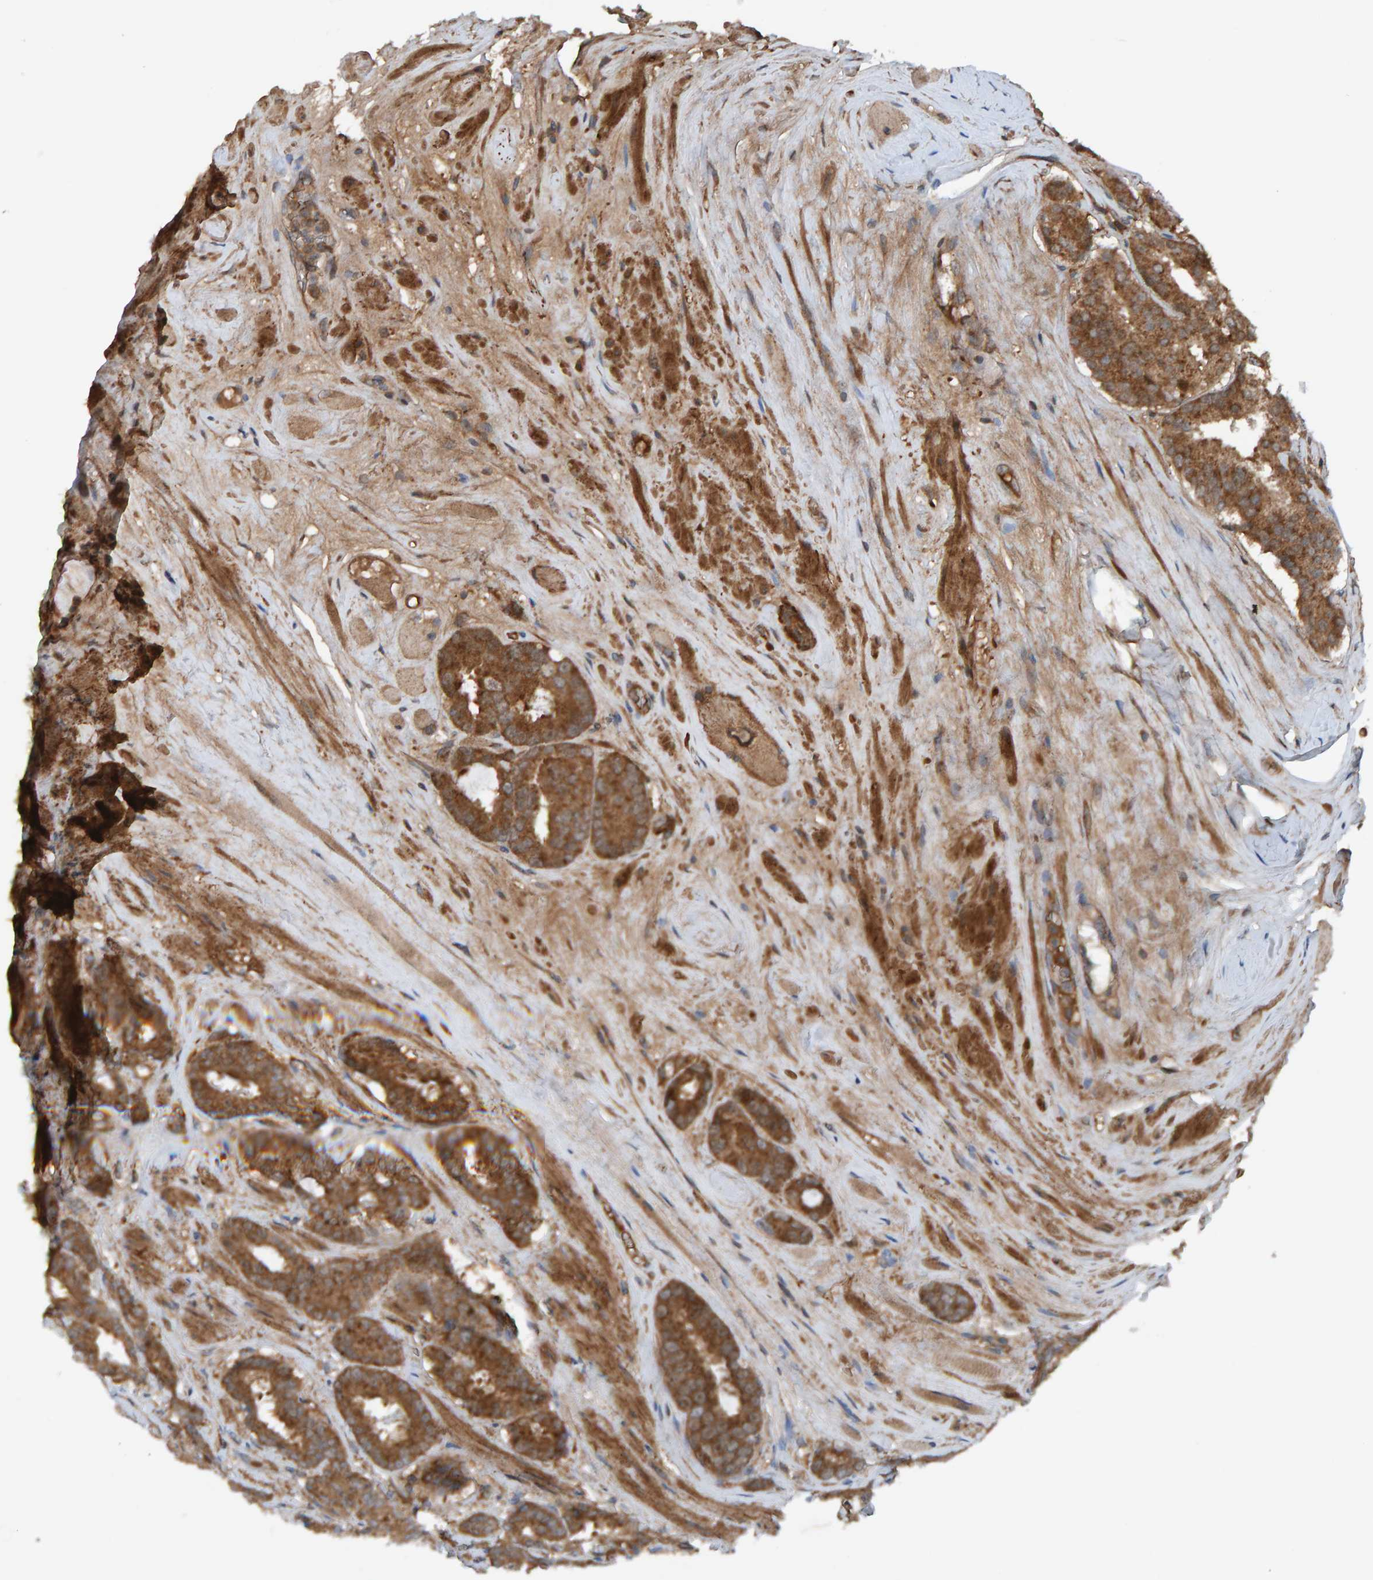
{"staining": {"intensity": "moderate", "quantity": ">75%", "location": "cytoplasmic/membranous"}, "tissue": "prostate cancer", "cell_type": "Tumor cells", "image_type": "cancer", "snomed": [{"axis": "morphology", "description": "Adenocarcinoma, Low grade"}, {"axis": "topography", "description": "Prostate"}], "caption": "The image shows immunohistochemical staining of prostate adenocarcinoma (low-grade). There is moderate cytoplasmic/membranous expression is present in about >75% of tumor cells. The staining was performed using DAB (3,3'-diaminobenzidine) to visualize the protein expression in brown, while the nuclei were stained in blue with hematoxylin (Magnification: 20x).", "gene": "CUEDC1", "patient": {"sex": "male", "age": 69}}